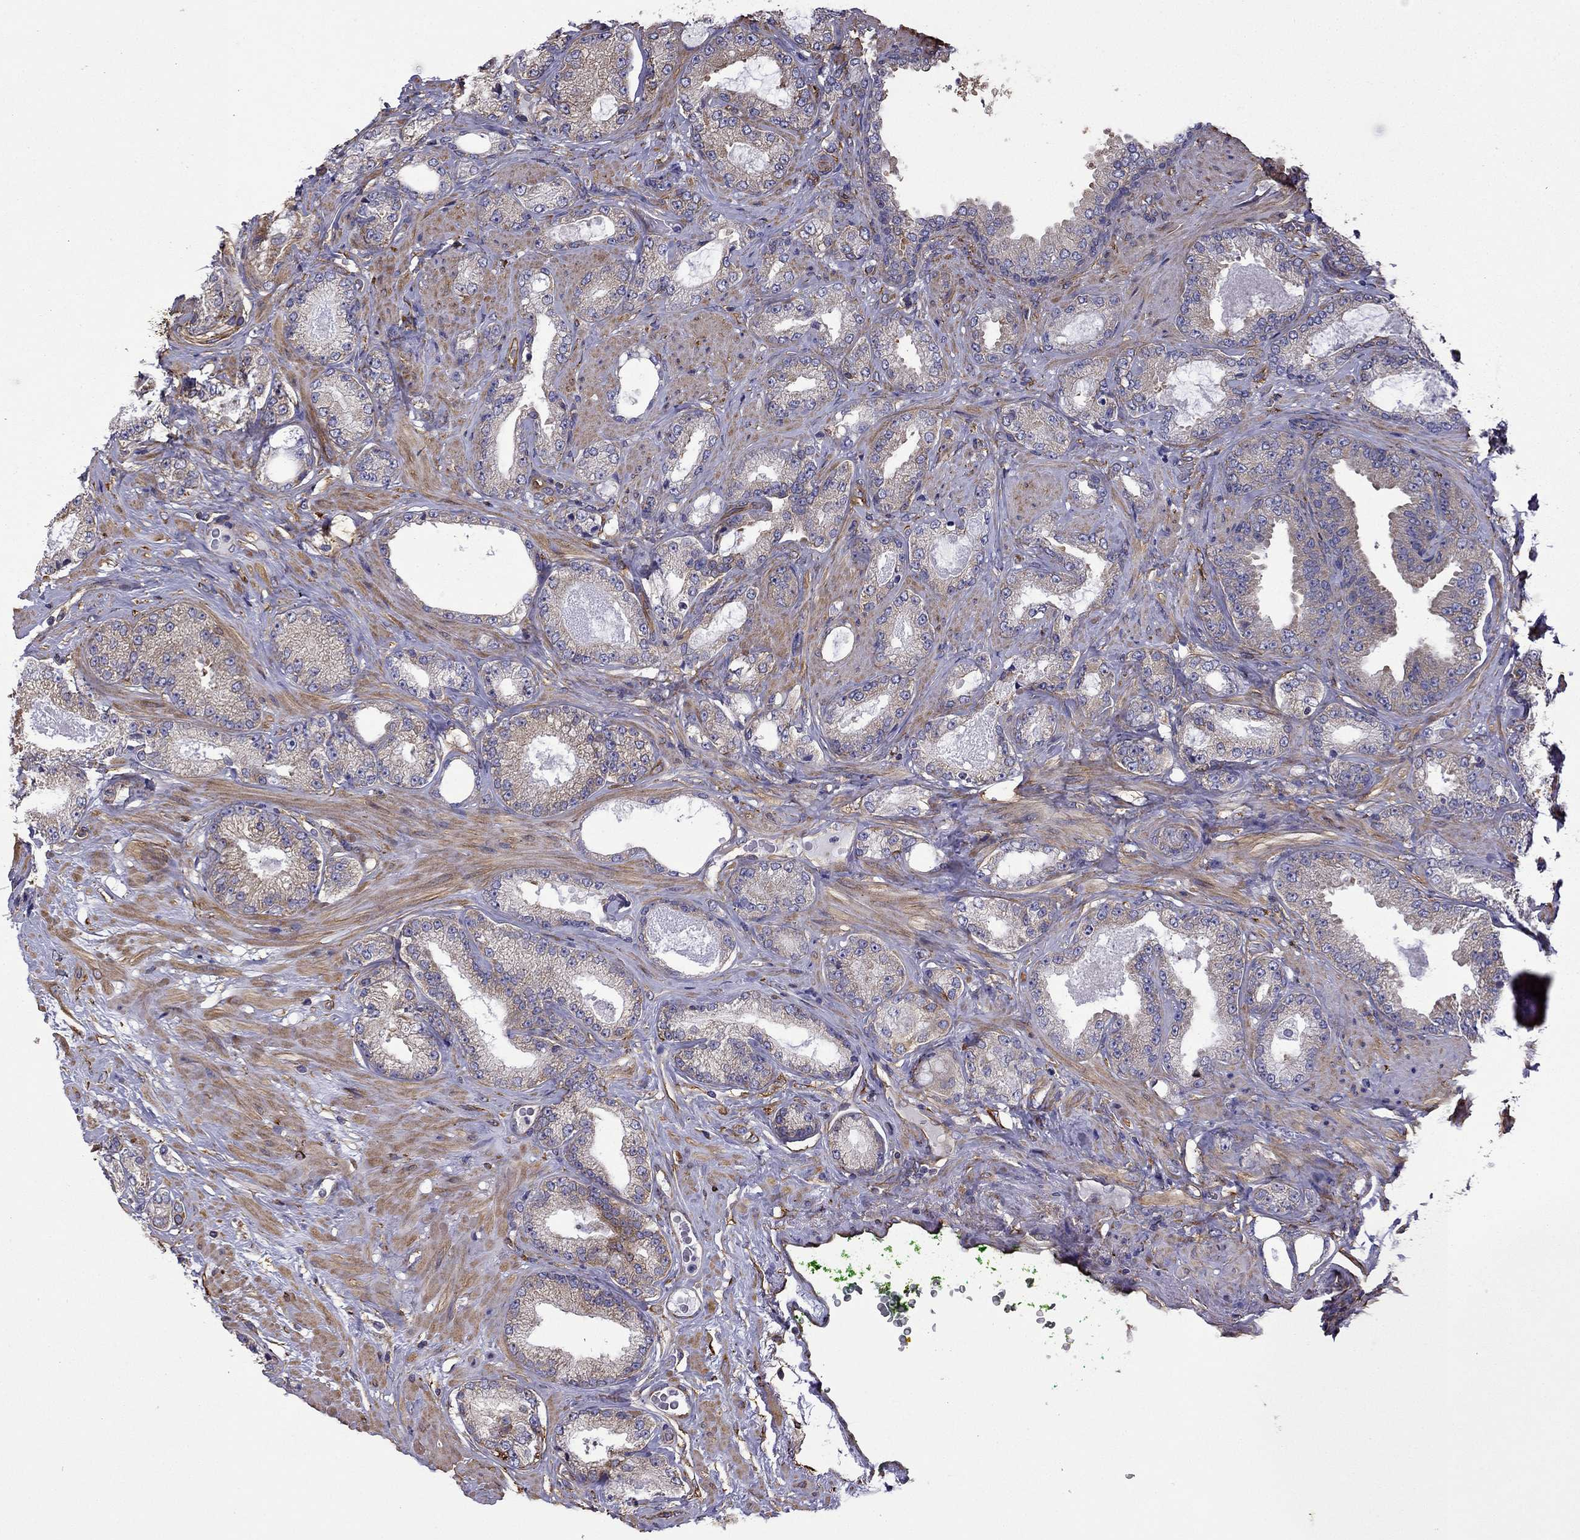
{"staining": {"intensity": "moderate", "quantity": "25%-75%", "location": "cytoplasmic/membranous"}, "tissue": "prostate cancer", "cell_type": "Tumor cells", "image_type": "cancer", "snomed": [{"axis": "morphology", "description": "Adenocarcinoma, Low grade"}, {"axis": "topography", "description": "Prostate"}], "caption": "Immunohistochemical staining of prostate cancer displays moderate cytoplasmic/membranous protein expression in approximately 25%-75% of tumor cells.", "gene": "MAP4", "patient": {"sex": "male", "age": 68}}